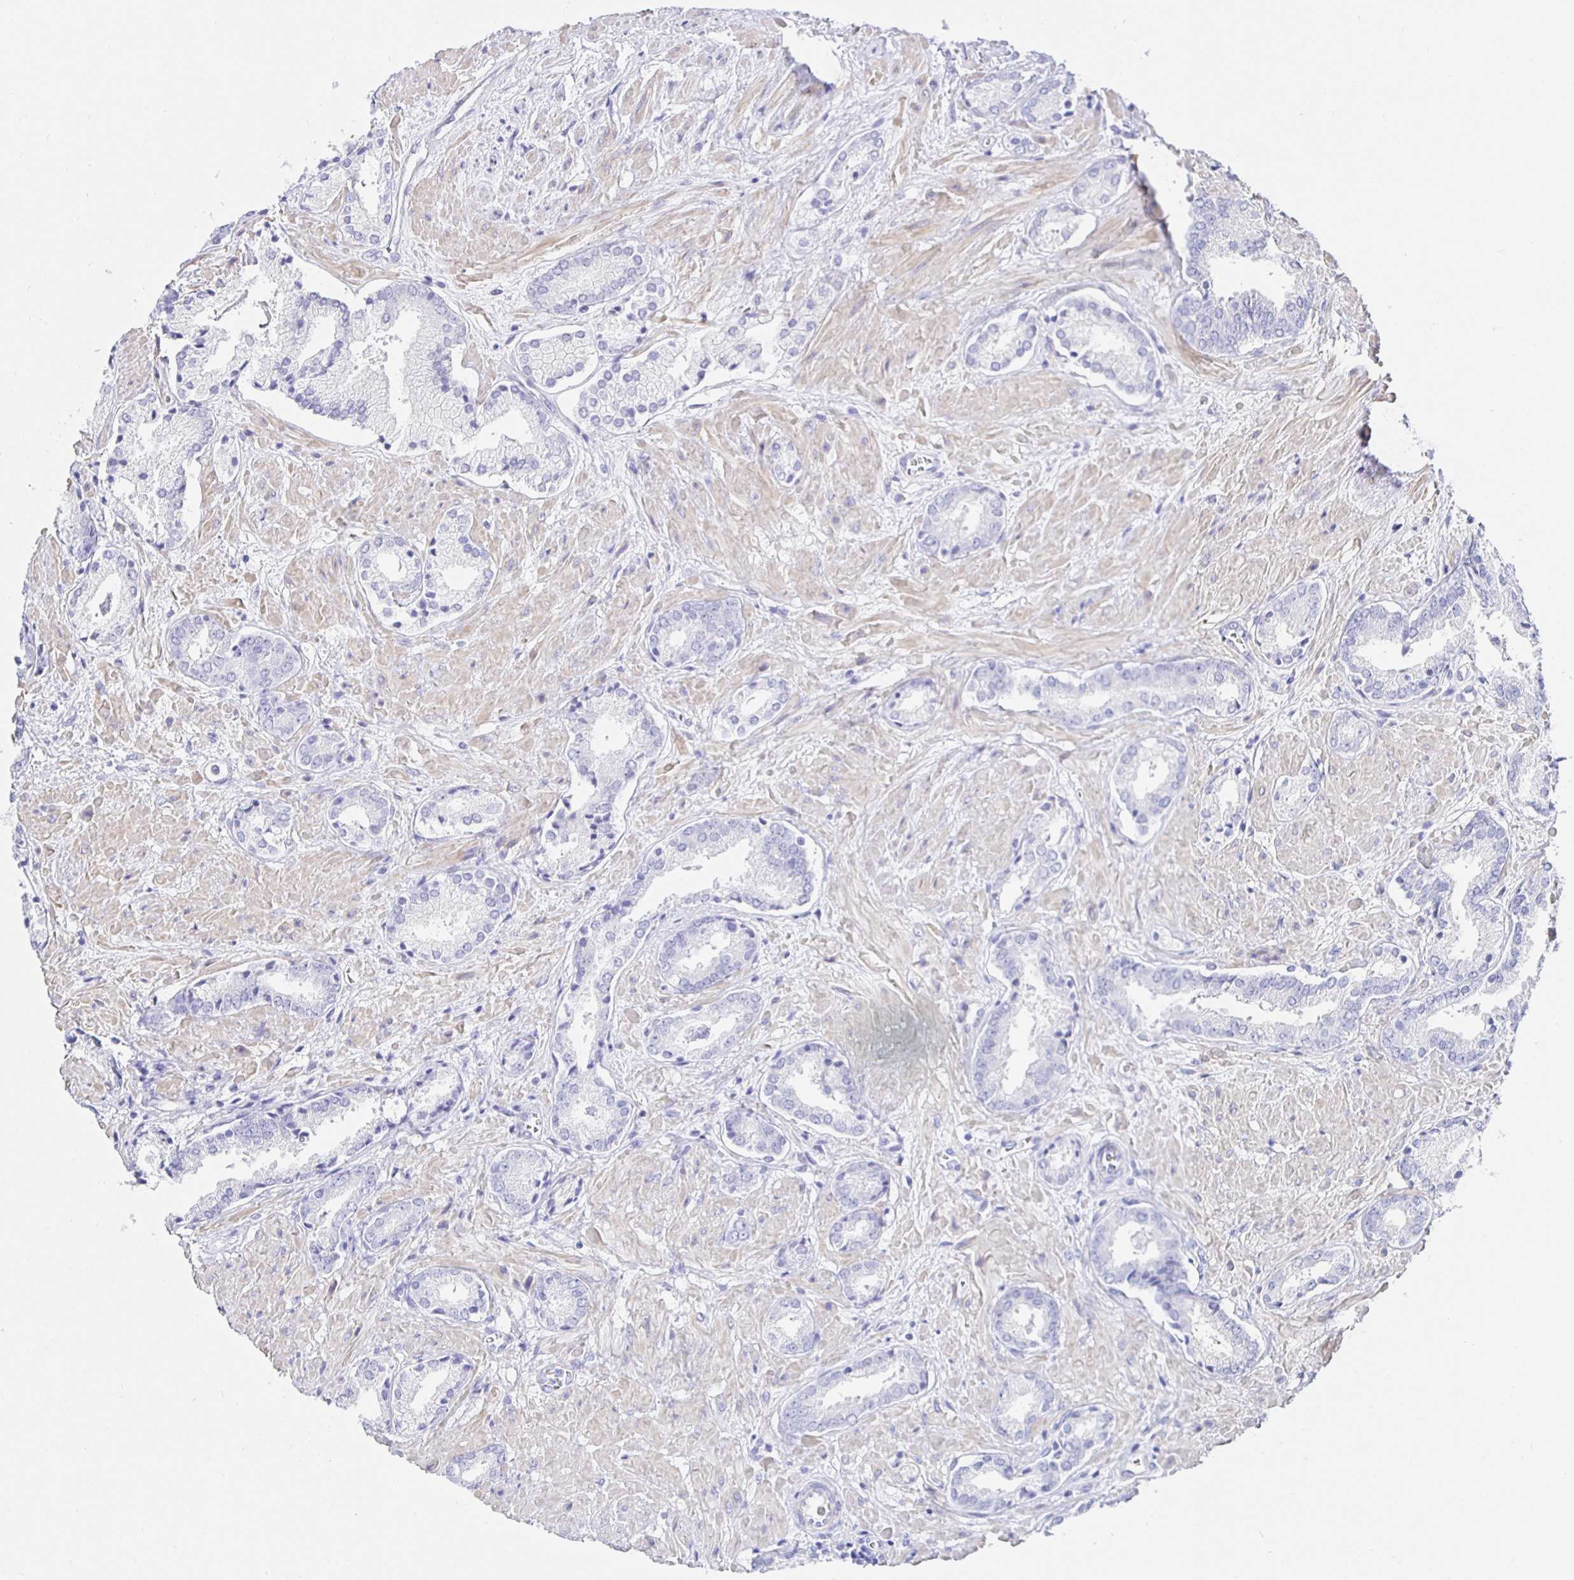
{"staining": {"intensity": "negative", "quantity": "none", "location": "none"}, "tissue": "prostate cancer", "cell_type": "Tumor cells", "image_type": "cancer", "snomed": [{"axis": "morphology", "description": "Adenocarcinoma, High grade"}, {"axis": "topography", "description": "Prostate"}], "caption": "The photomicrograph exhibits no significant positivity in tumor cells of adenocarcinoma (high-grade) (prostate).", "gene": "HSPA4L", "patient": {"sex": "male", "age": 56}}